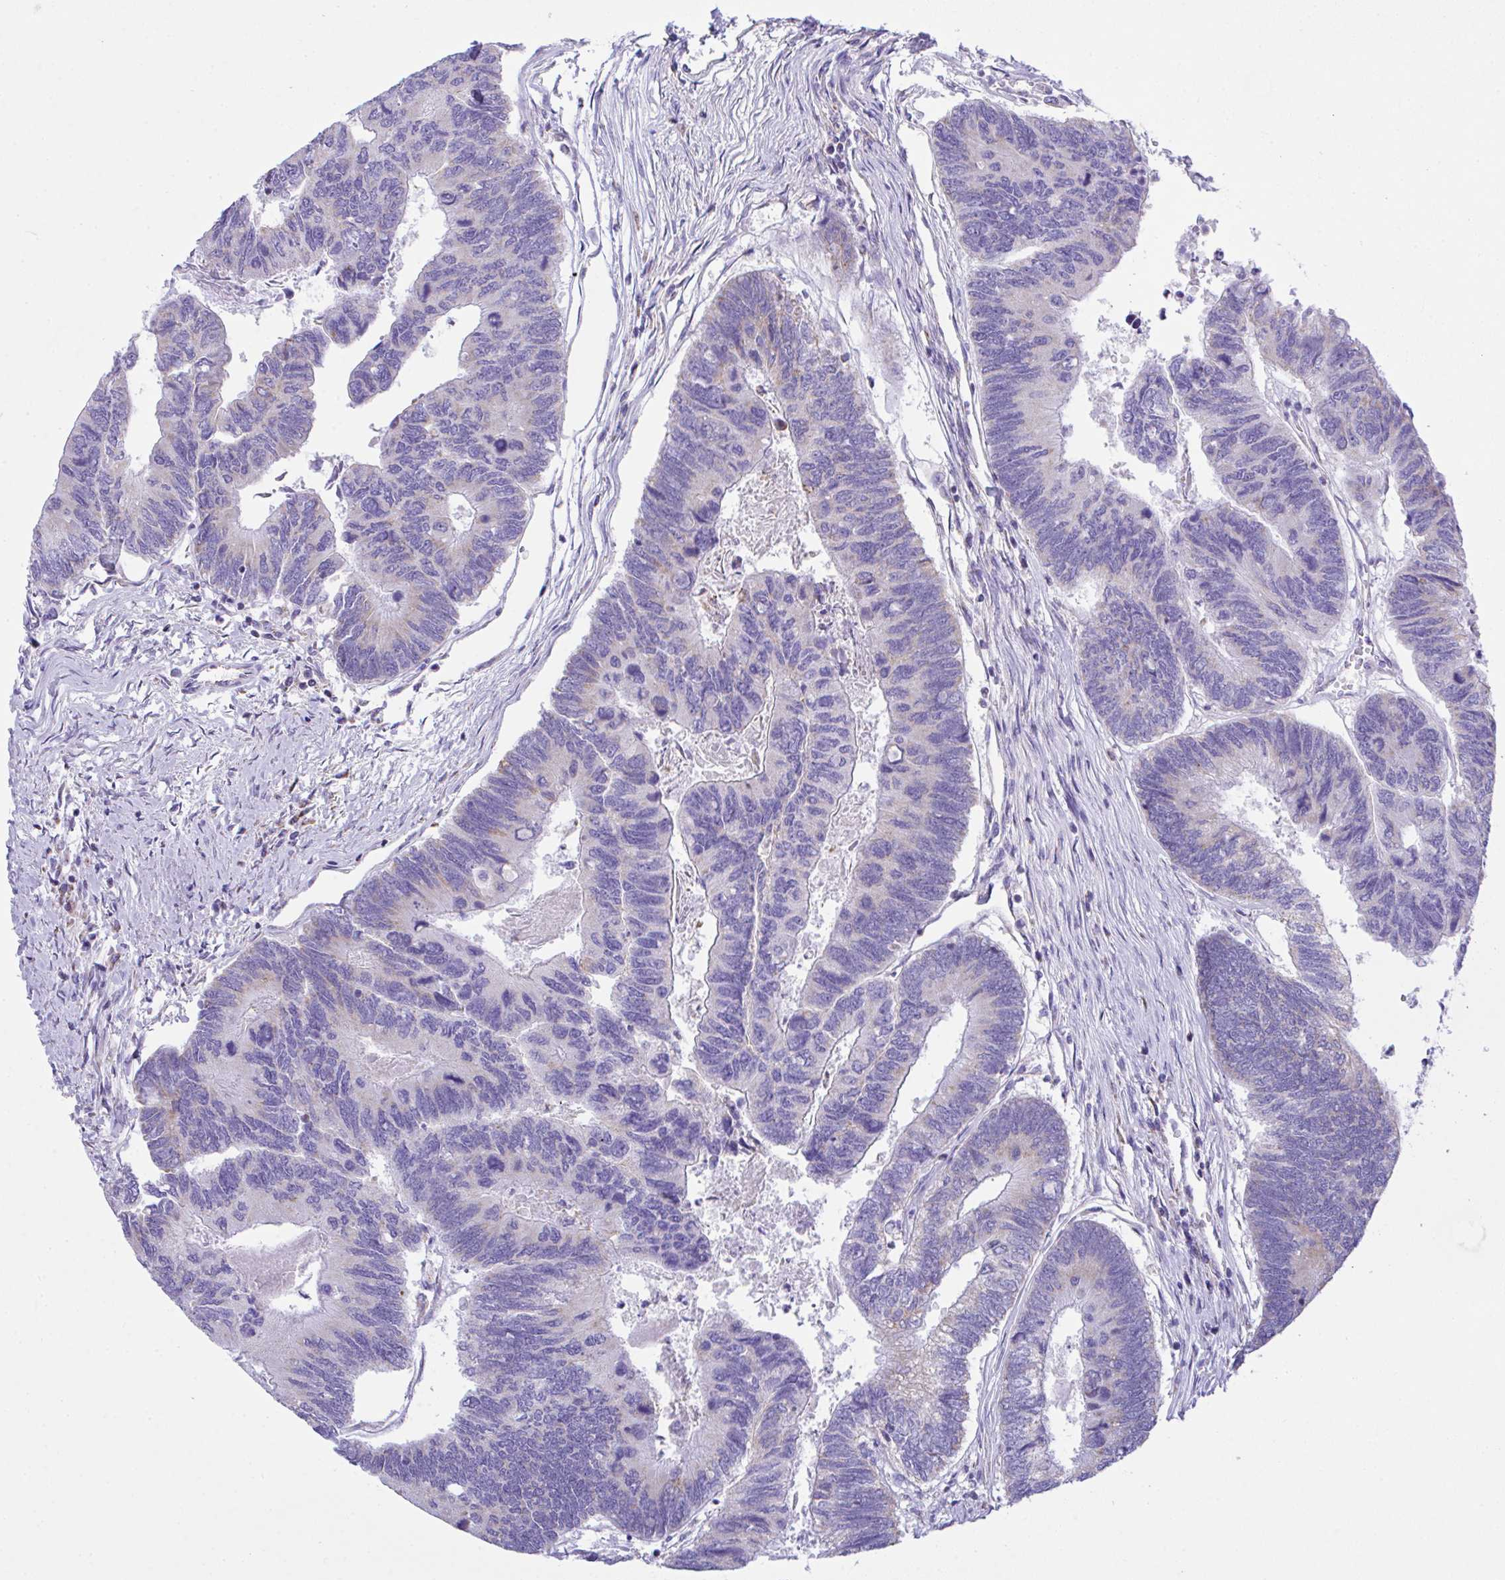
{"staining": {"intensity": "negative", "quantity": "none", "location": "none"}, "tissue": "colorectal cancer", "cell_type": "Tumor cells", "image_type": "cancer", "snomed": [{"axis": "morphology", "description": "Adenocarcinoma, NOS"}, {"axis": "topography", "description": "Colon"}], "caption": "The immunohistochemistry micrograph has no significant expression in tumor cells of colorectal cancer (adenocarcinoma) tissue. (DAB (3,3'-diaminobenzidine) IHC, high magnification).", "gene": "NLRP8", "patient": {"sex": "female", "age": 67}}